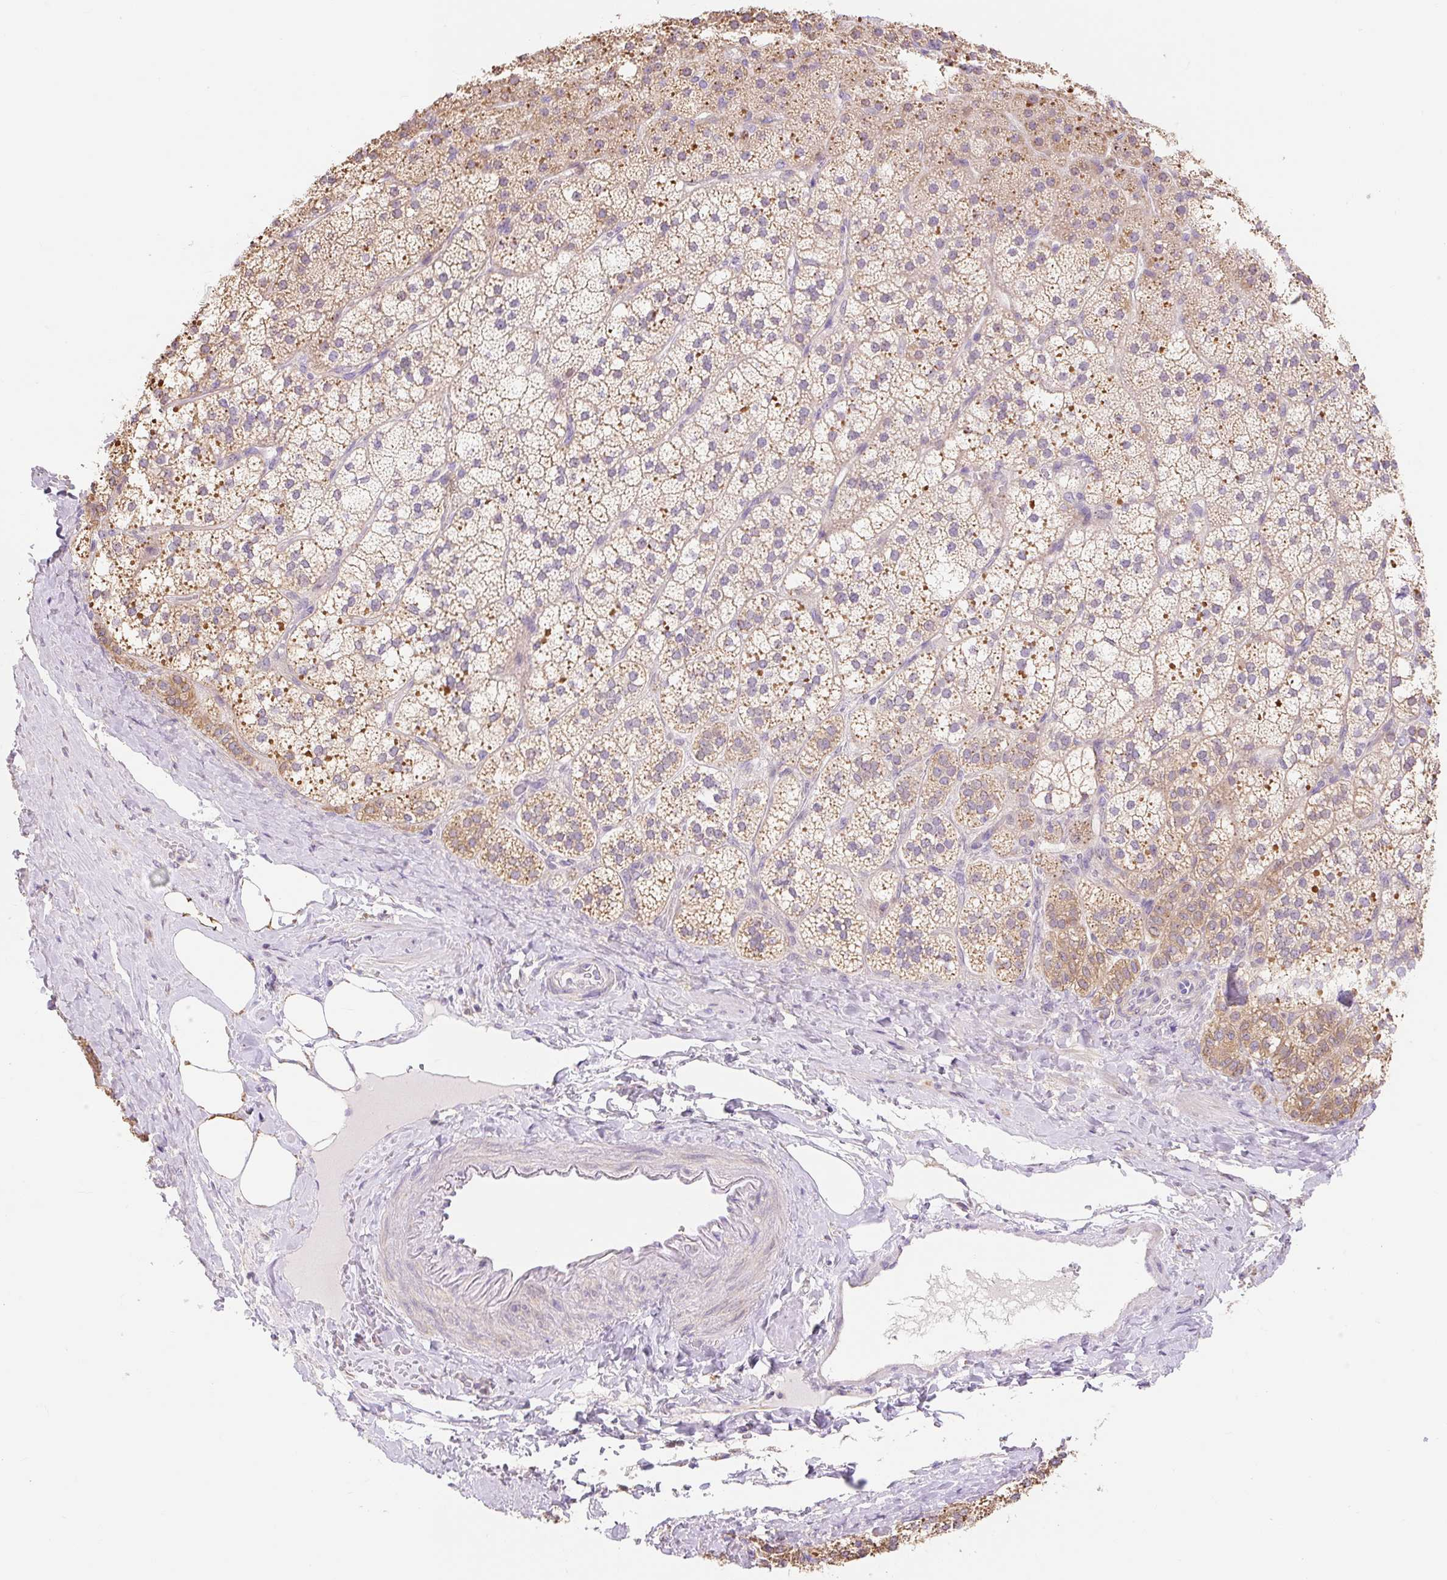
{"staining": {"intensity": "moderate", "quantity": ">75%", "location": "cytoplasmic/membranous"}, "tissue": "adrenal gland", "cell_type": "Glandular cells", "image_type": "normal", "snomed": [{"axis": "morphology", "description": "Normal tissue, NOS"}, {"axis": "topography", "description": "Adrenal gland"}], "caption": "Immunohistochemical staining of normal human adrenal gland displays moderate cytoplasmic/membranous protein staining in about >75% of glandular cells.", "gene": "DHX35", "patient": {"sex": "male", "age": 53}}